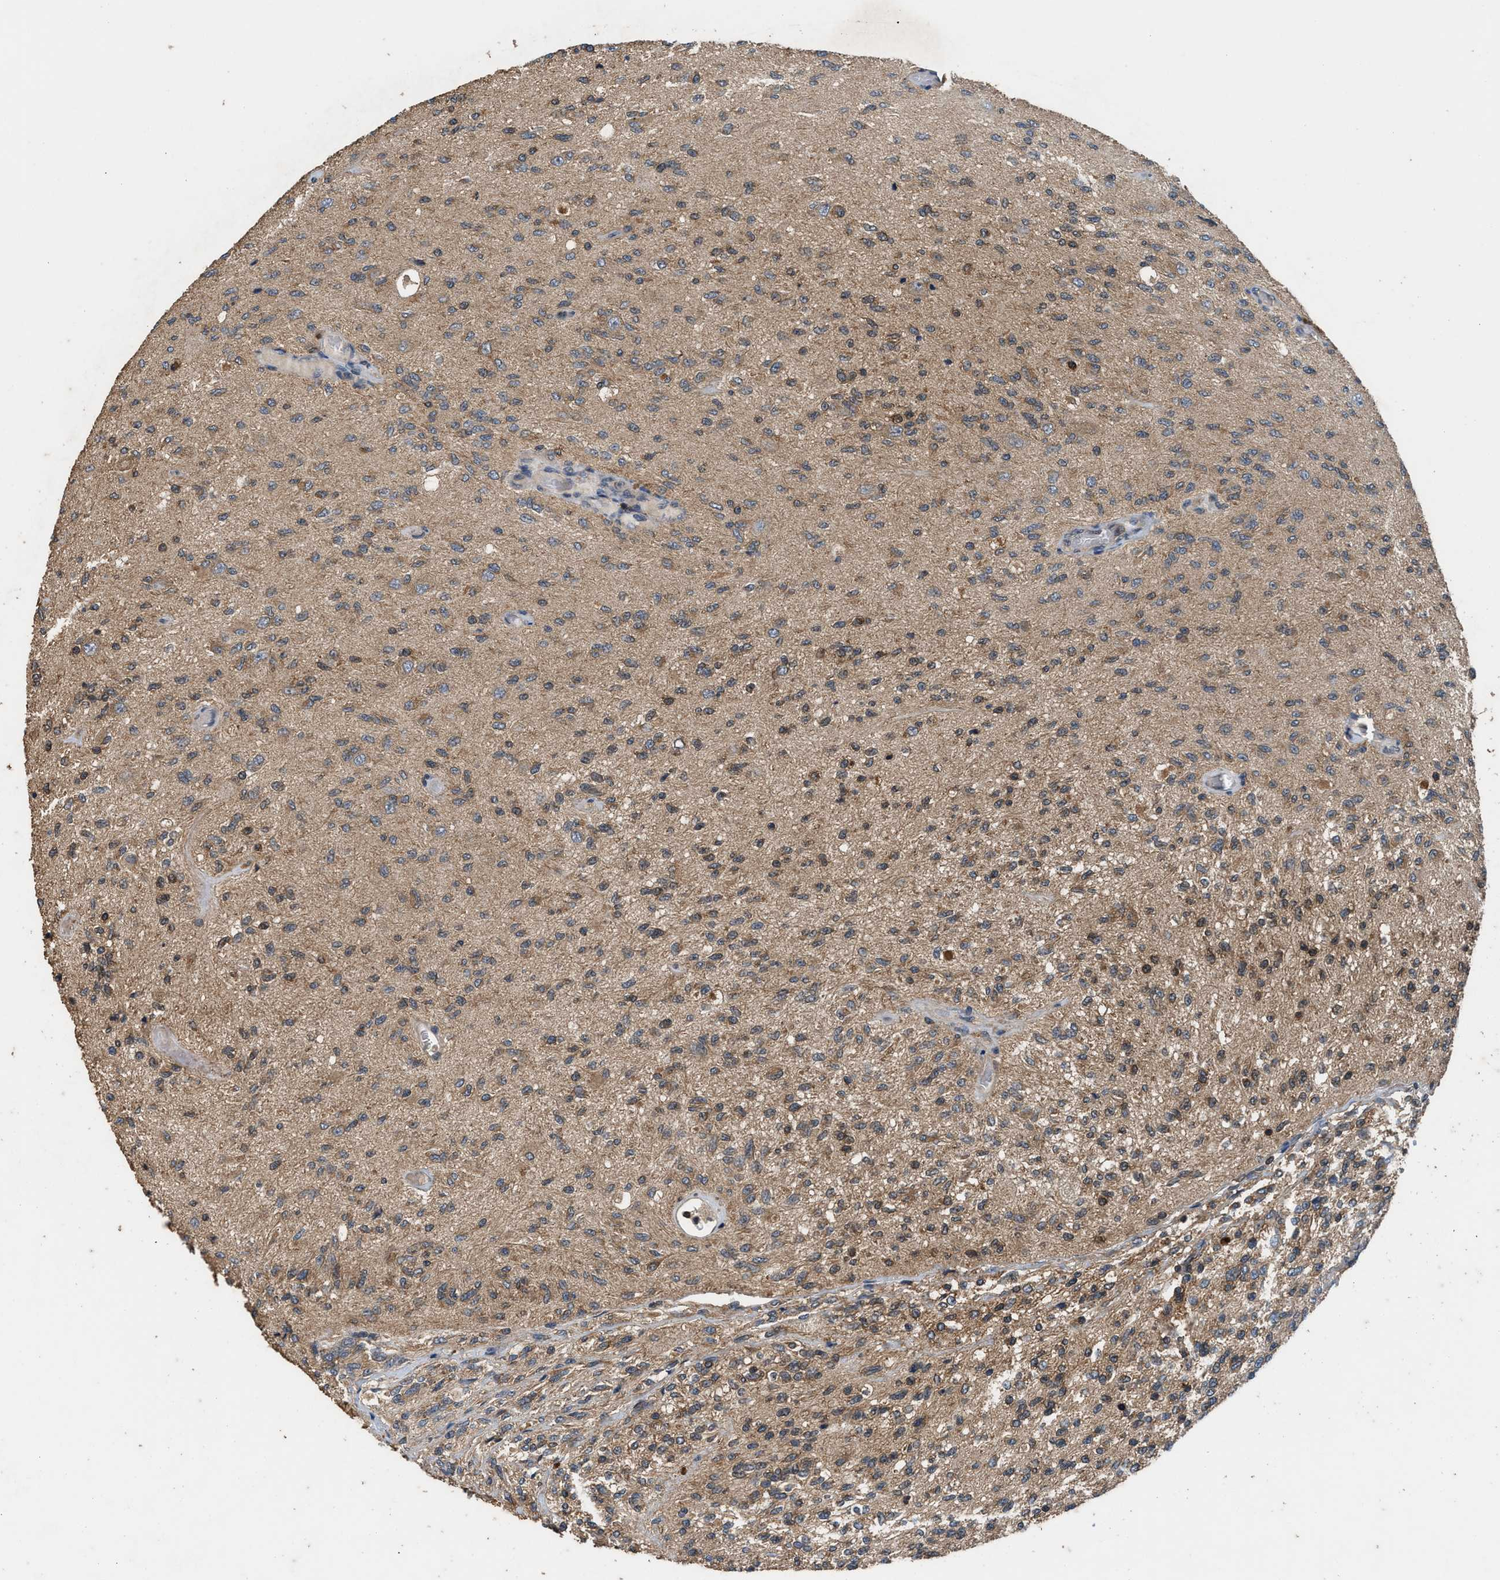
{"staining": {"intensity": "weak", "quantity": ">75%", "location": "cytoplasmic/membranous"}, "tissue": "glioma", "cell_type": "Tumor cells", "image_type": "cancer", "snomed": [{"axis": "morphology", "description": "Normal tissue, NOS"}, {"axis": "morphology", "description": "Glioma, malignant, High grade"}, {"axis": "topography", "description": "Cerebral cortex"}], "caption": "Immunohistochemistry photomicrograph of neoplastic tissue: human glioma stained using immunohistochemistry reveals low levels of weak protein expression localized specifically in the cytoplasmic/membranous of tumor cells, appearing as a cytoplasmic/membranous brown color.", "gene": "OXSR1", "patient": {"sex": "male", "age": 77}}